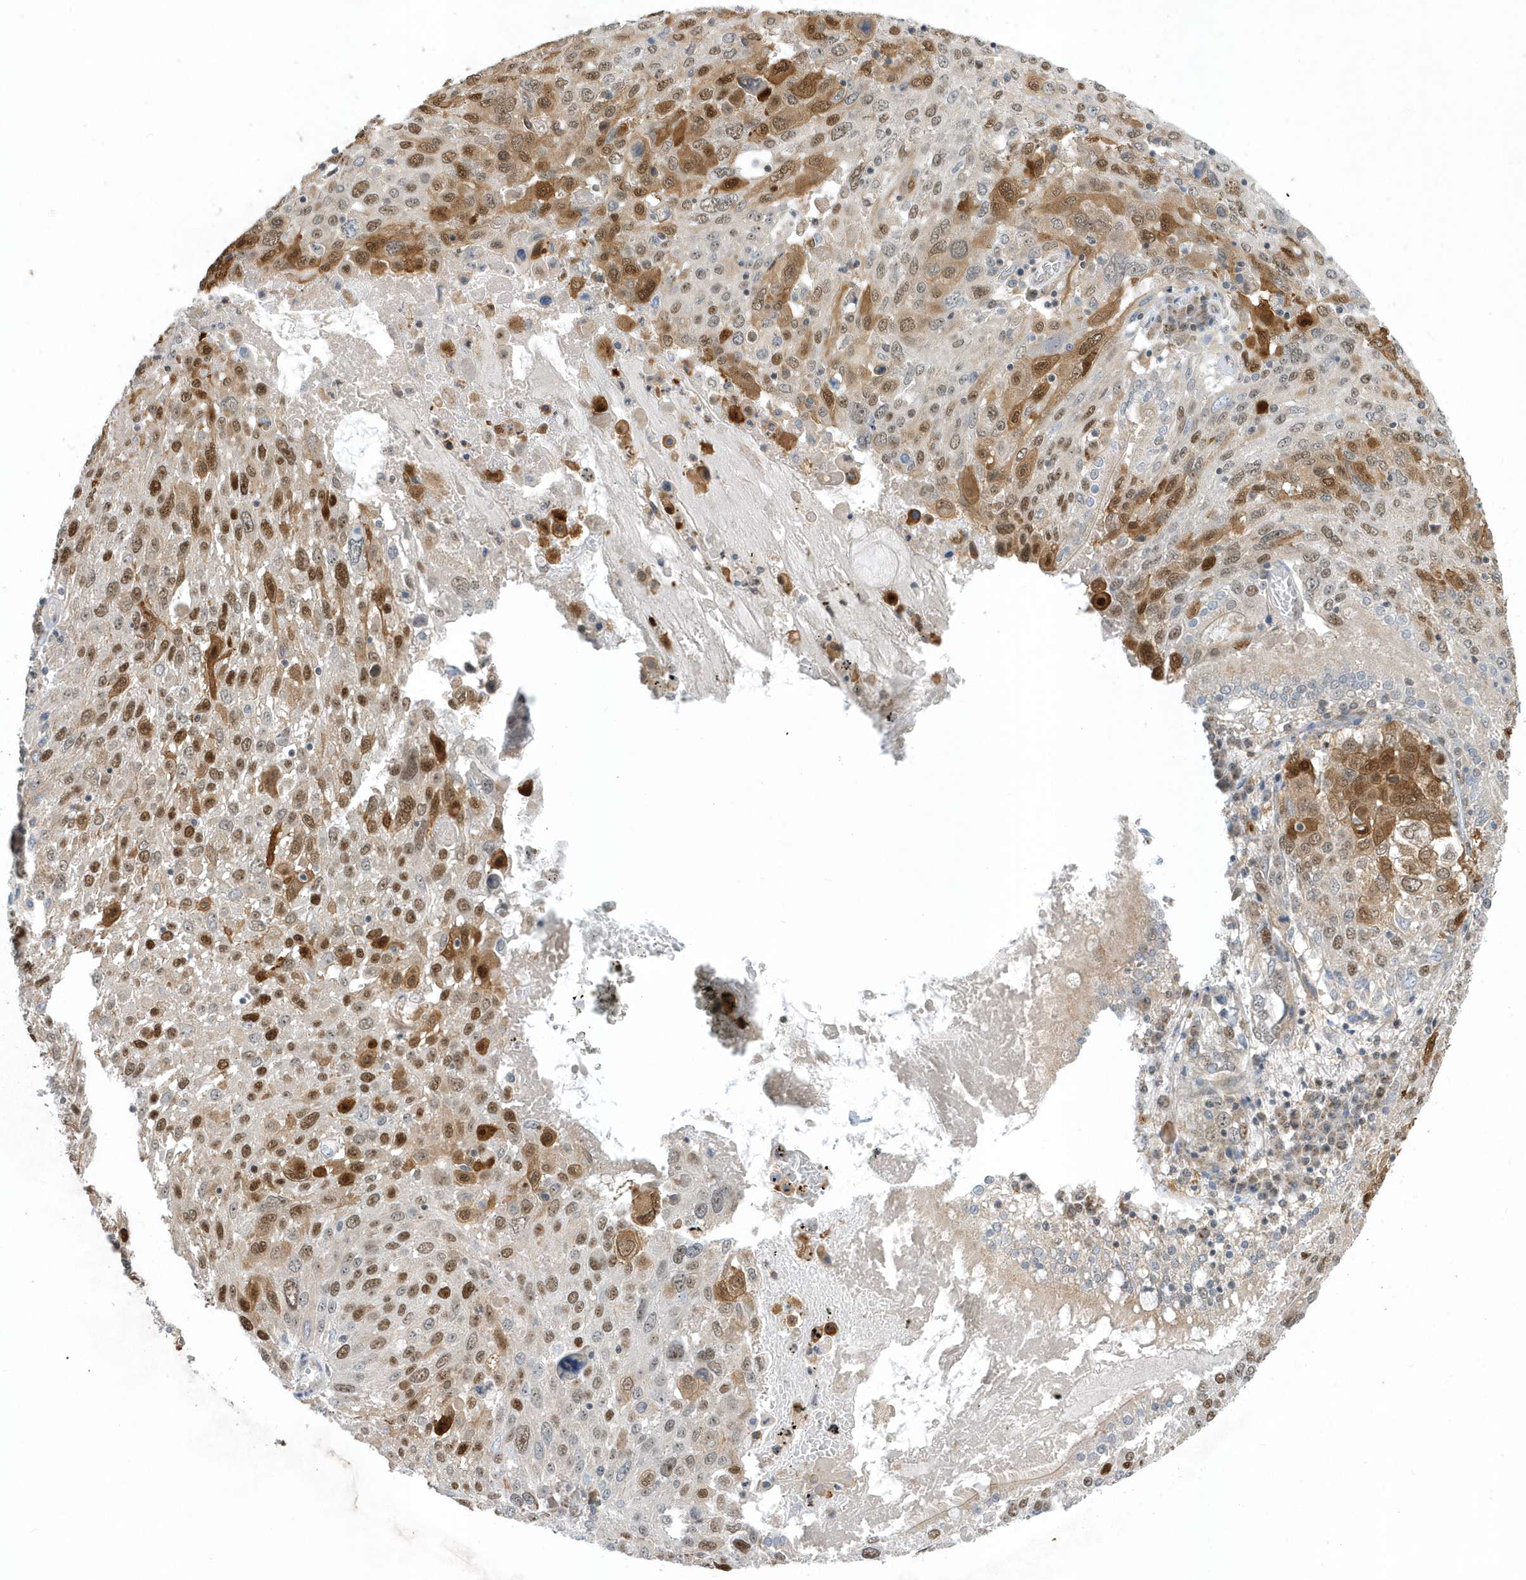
{"staining": {"intensity": "moderate", "quantity": "25%-75%", "location": "cytoplasmic/membranous,nuclear"}, "tissue": "lung cancer", "cell_type": "Tumor cells", "image_type": "cancer", "snomed": [{"axis": "morphology", "description": "Squamous cell carcinoma, NOS"}, {"axis": "topography", "description": "Lung"}], "caption": "Lung cancer (squamous cell carcinoma) stained with DAB (3,3'-diaminobenzidine) immunohistochemistry exhibits medium levels of moderate cytoplasmic/membranous and nuclear positivity in approximately 25%-75% of tumor cells.", "gene": "ZNF740", "patient": {"sex": "male", "age": 65}}